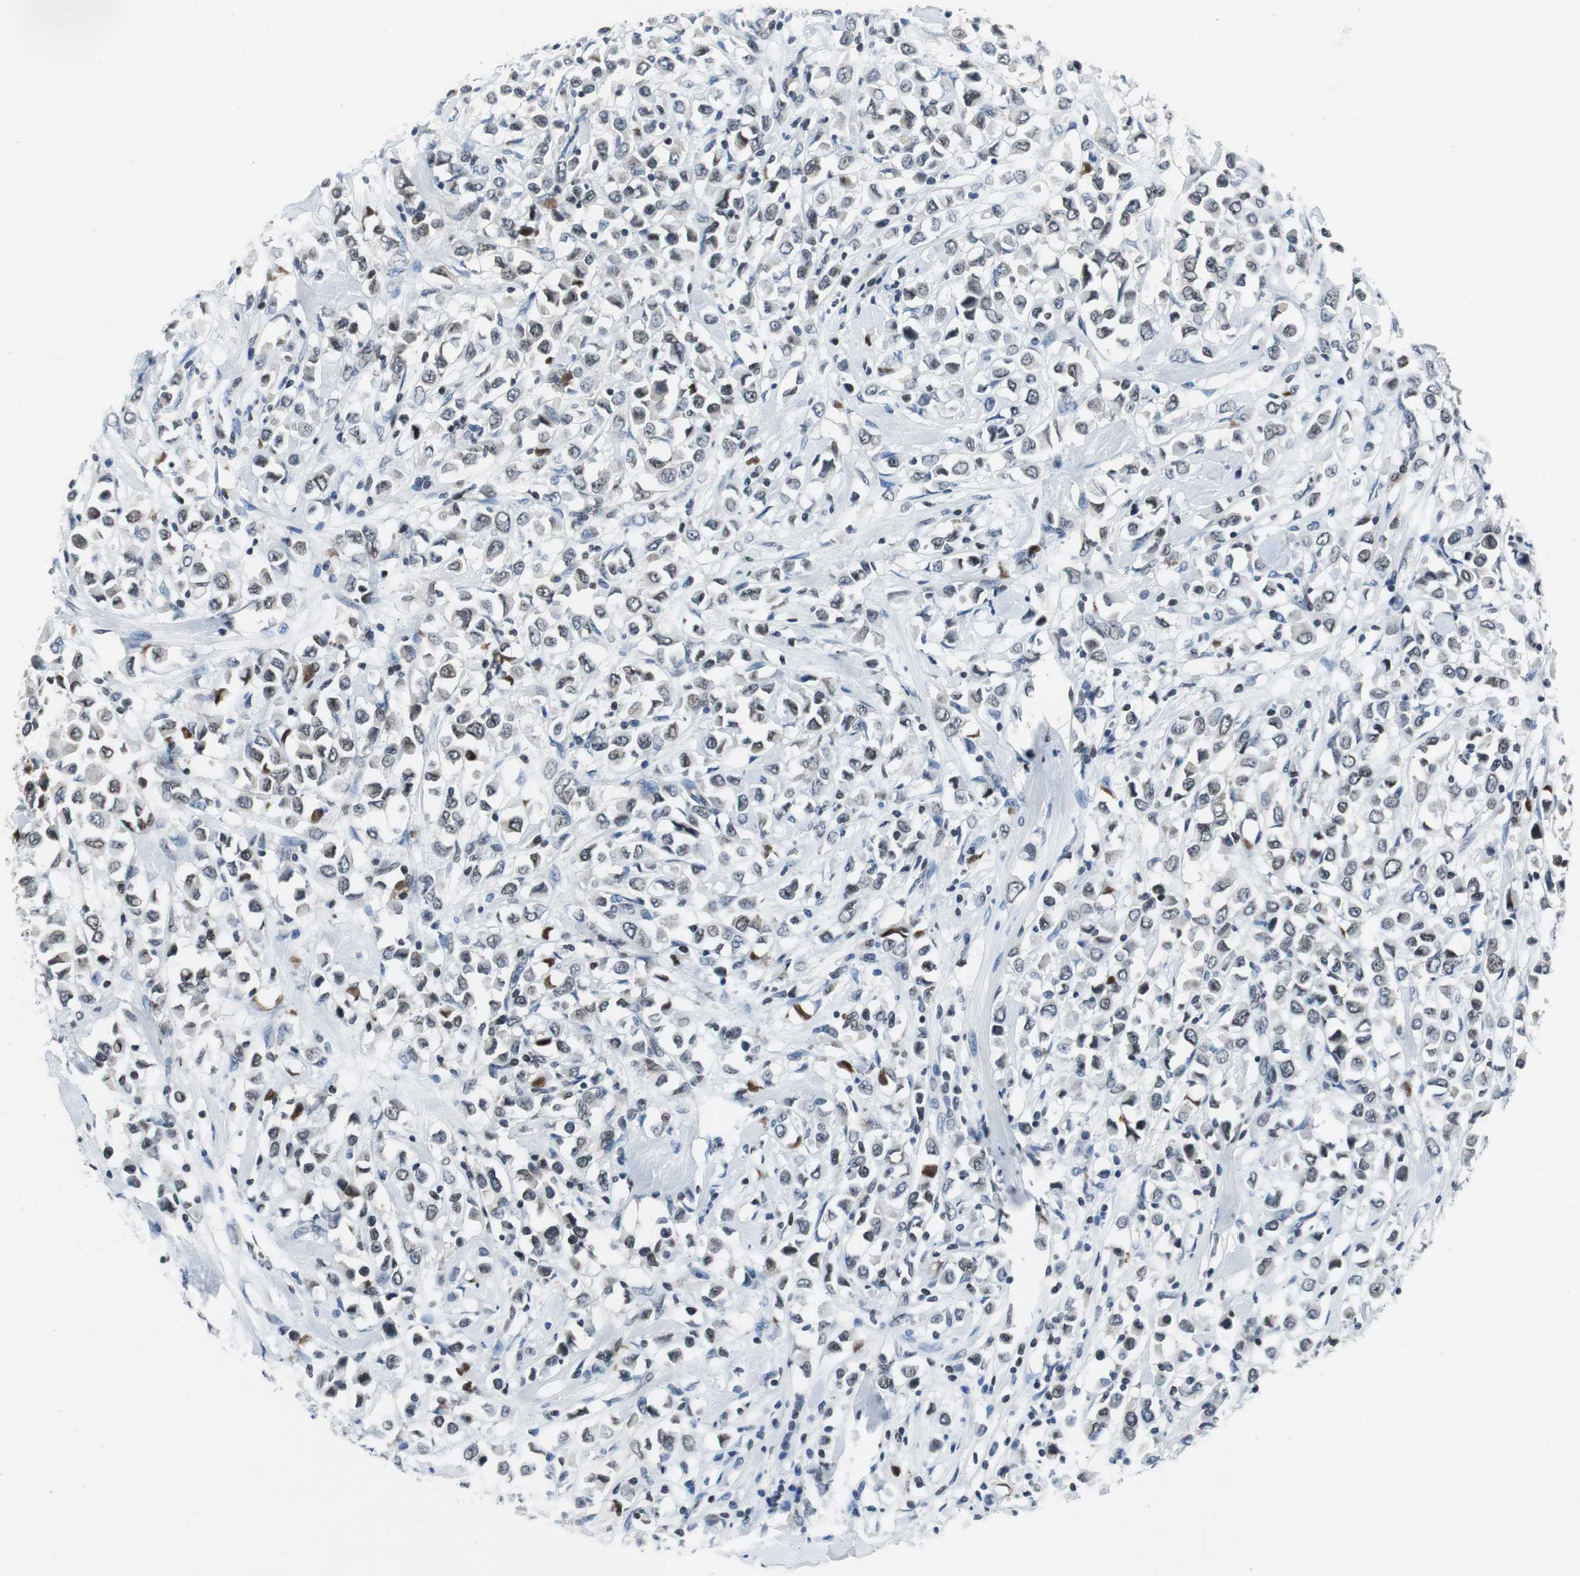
{"staining": {"intensity": "weak", "quantity": ">75%", "location": "nuclear"}, "tissue": "breast cancer", "cell_type": "Tumor cells", "image_type": "cancer", "snomed": [{"axis": "morphology", "description": "Duct carcinoma"}, {"axis": "topography", "description": "Breast"}], "caption": "Breast intraductal carcinoma stained with a brown dye displays weak nuclear positive positivity in about >75% of tumor cells.", "gene": "ORM1", "patient": {"sex": "female", "age": 61}}